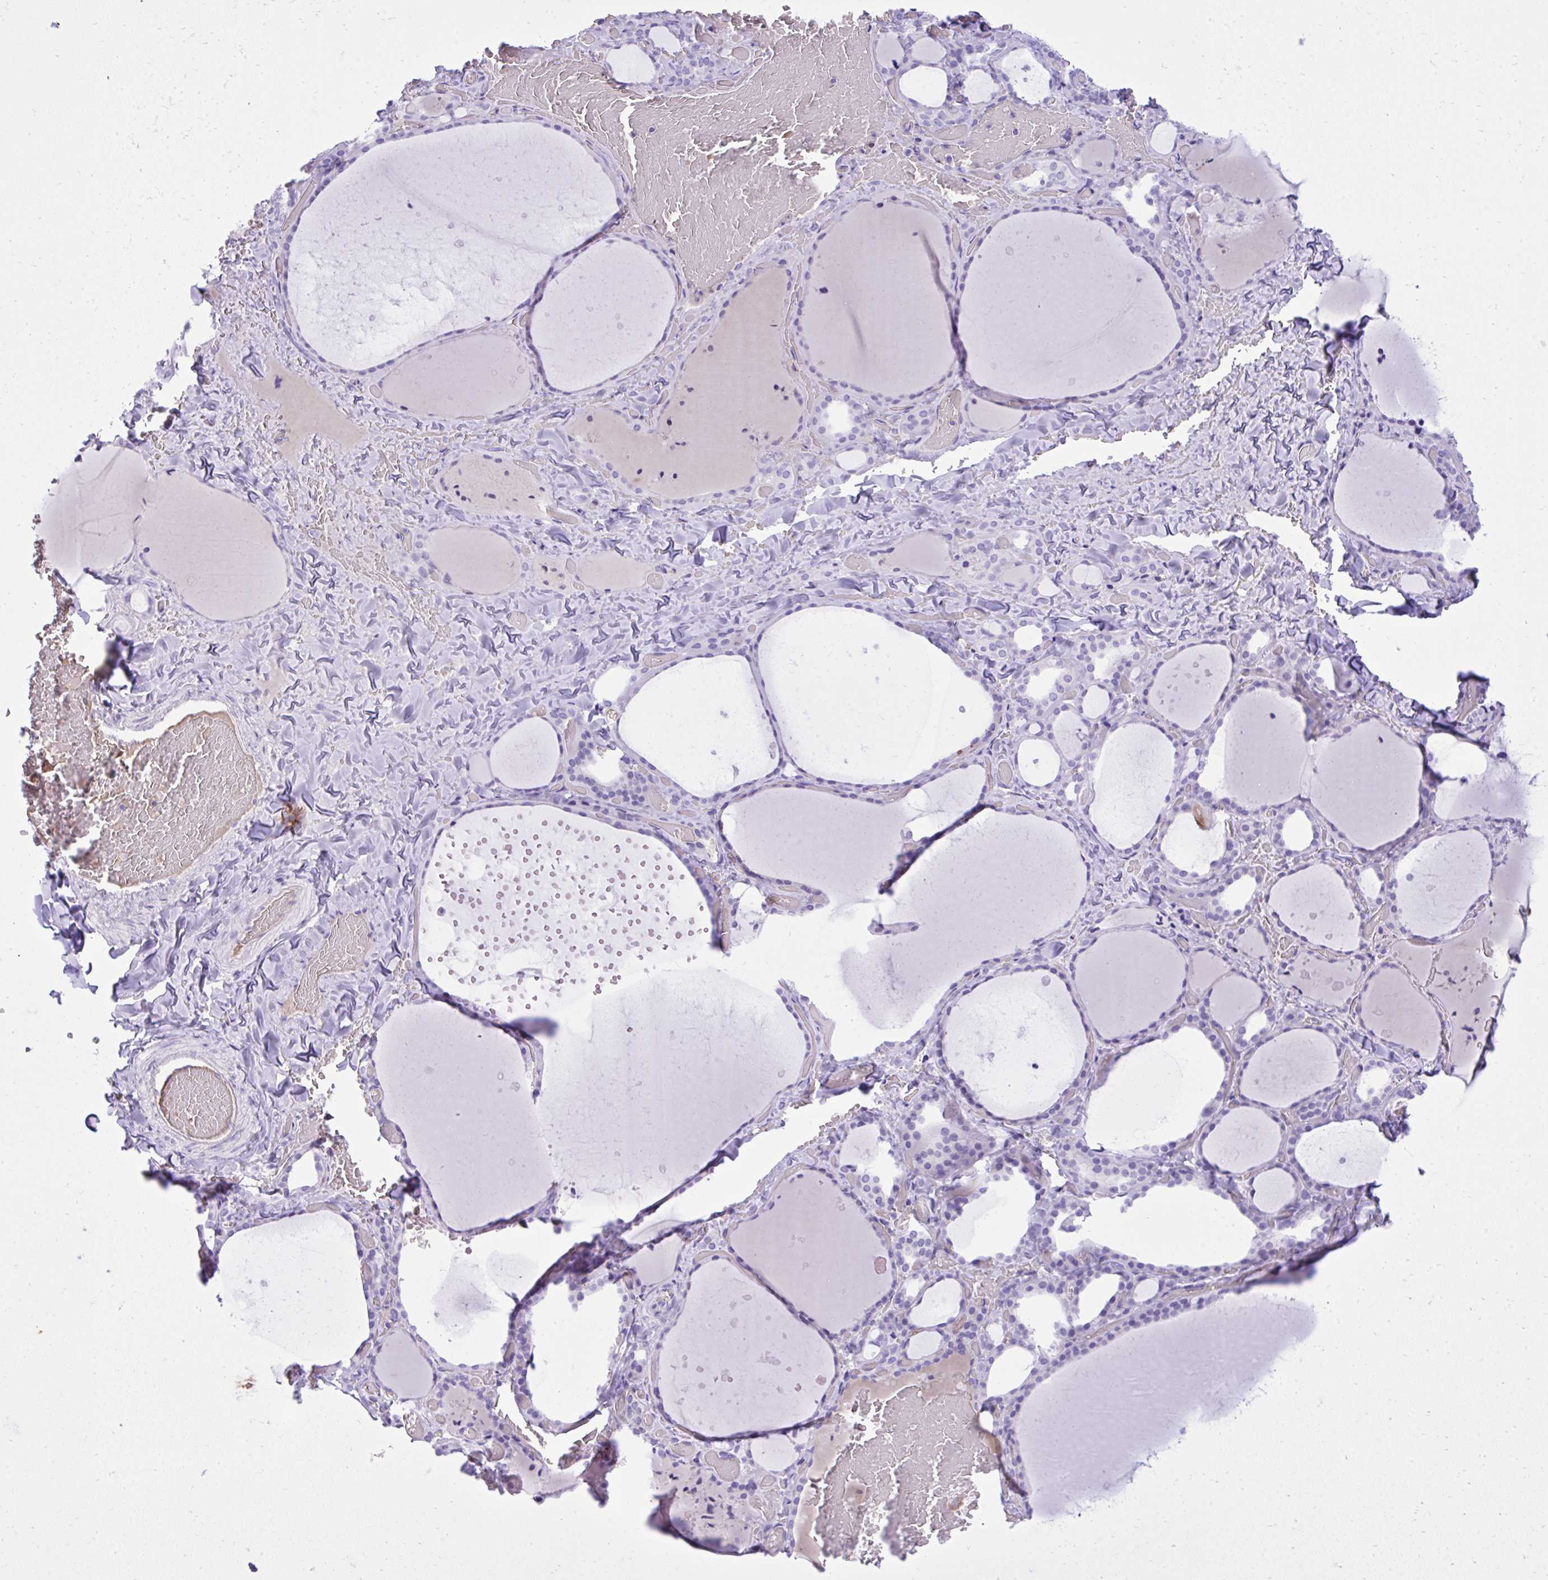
{"staining": {"intensity": "negative", "quantity": "none", "location": "none"}, "tissue": "thyroid gland", "cell_type": "Glandular cells", "image_type": "normal", "snomed": [{"axis": "morphology", "description": "Normal tissue, NOS"}, {"axis": "topography", "description": "Thyroid gland"}], "caption": "Immunohistochemistry image of unremarkable thyroid gland stained for a protein (brown), which exhibits no positivity in glandular cells.", "gene": "PITPNM3", "patient": {"sex": "female", "age": 36}}